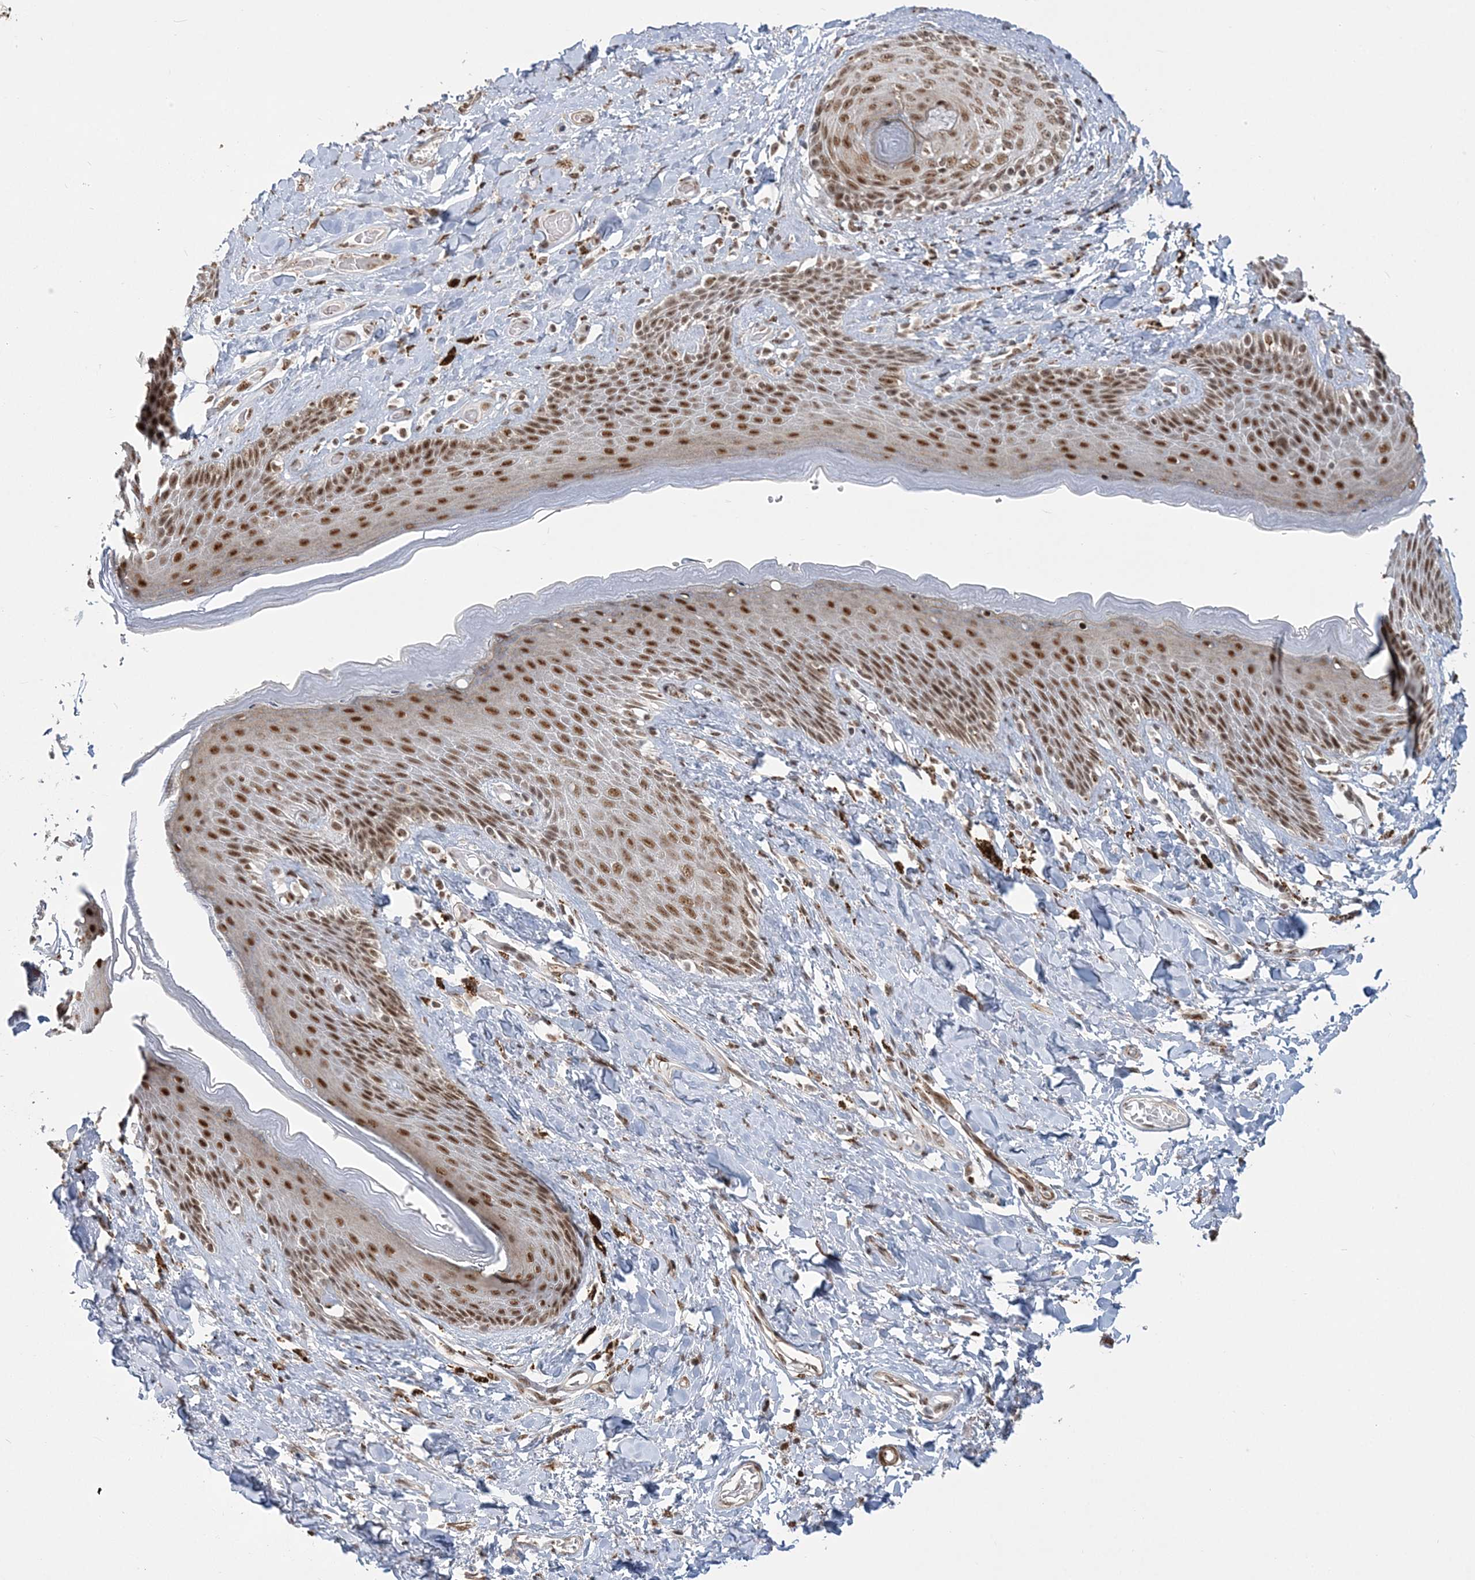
{"staining": {"intensity": "strong", "quantity": ">75%", "location": "nuclear"}, "tissue": "skin", "cell_type": "Epidermal cells", "image_type": "normal", "snomed": [{"axis": "morphology", "description": "Normal tissue, NOS"}, {"axis": "topography", "description": "Anal"}], "caption": "Benign skin shows strong nuclear expression in approximately >75% of epidermal cells Using DAB (brown) and hematoxylin (blue) stains, captured at high magnification using brightfield microscopy..", "gene": "PLRG1", "patient": {"sex": "female", "age": 78}}